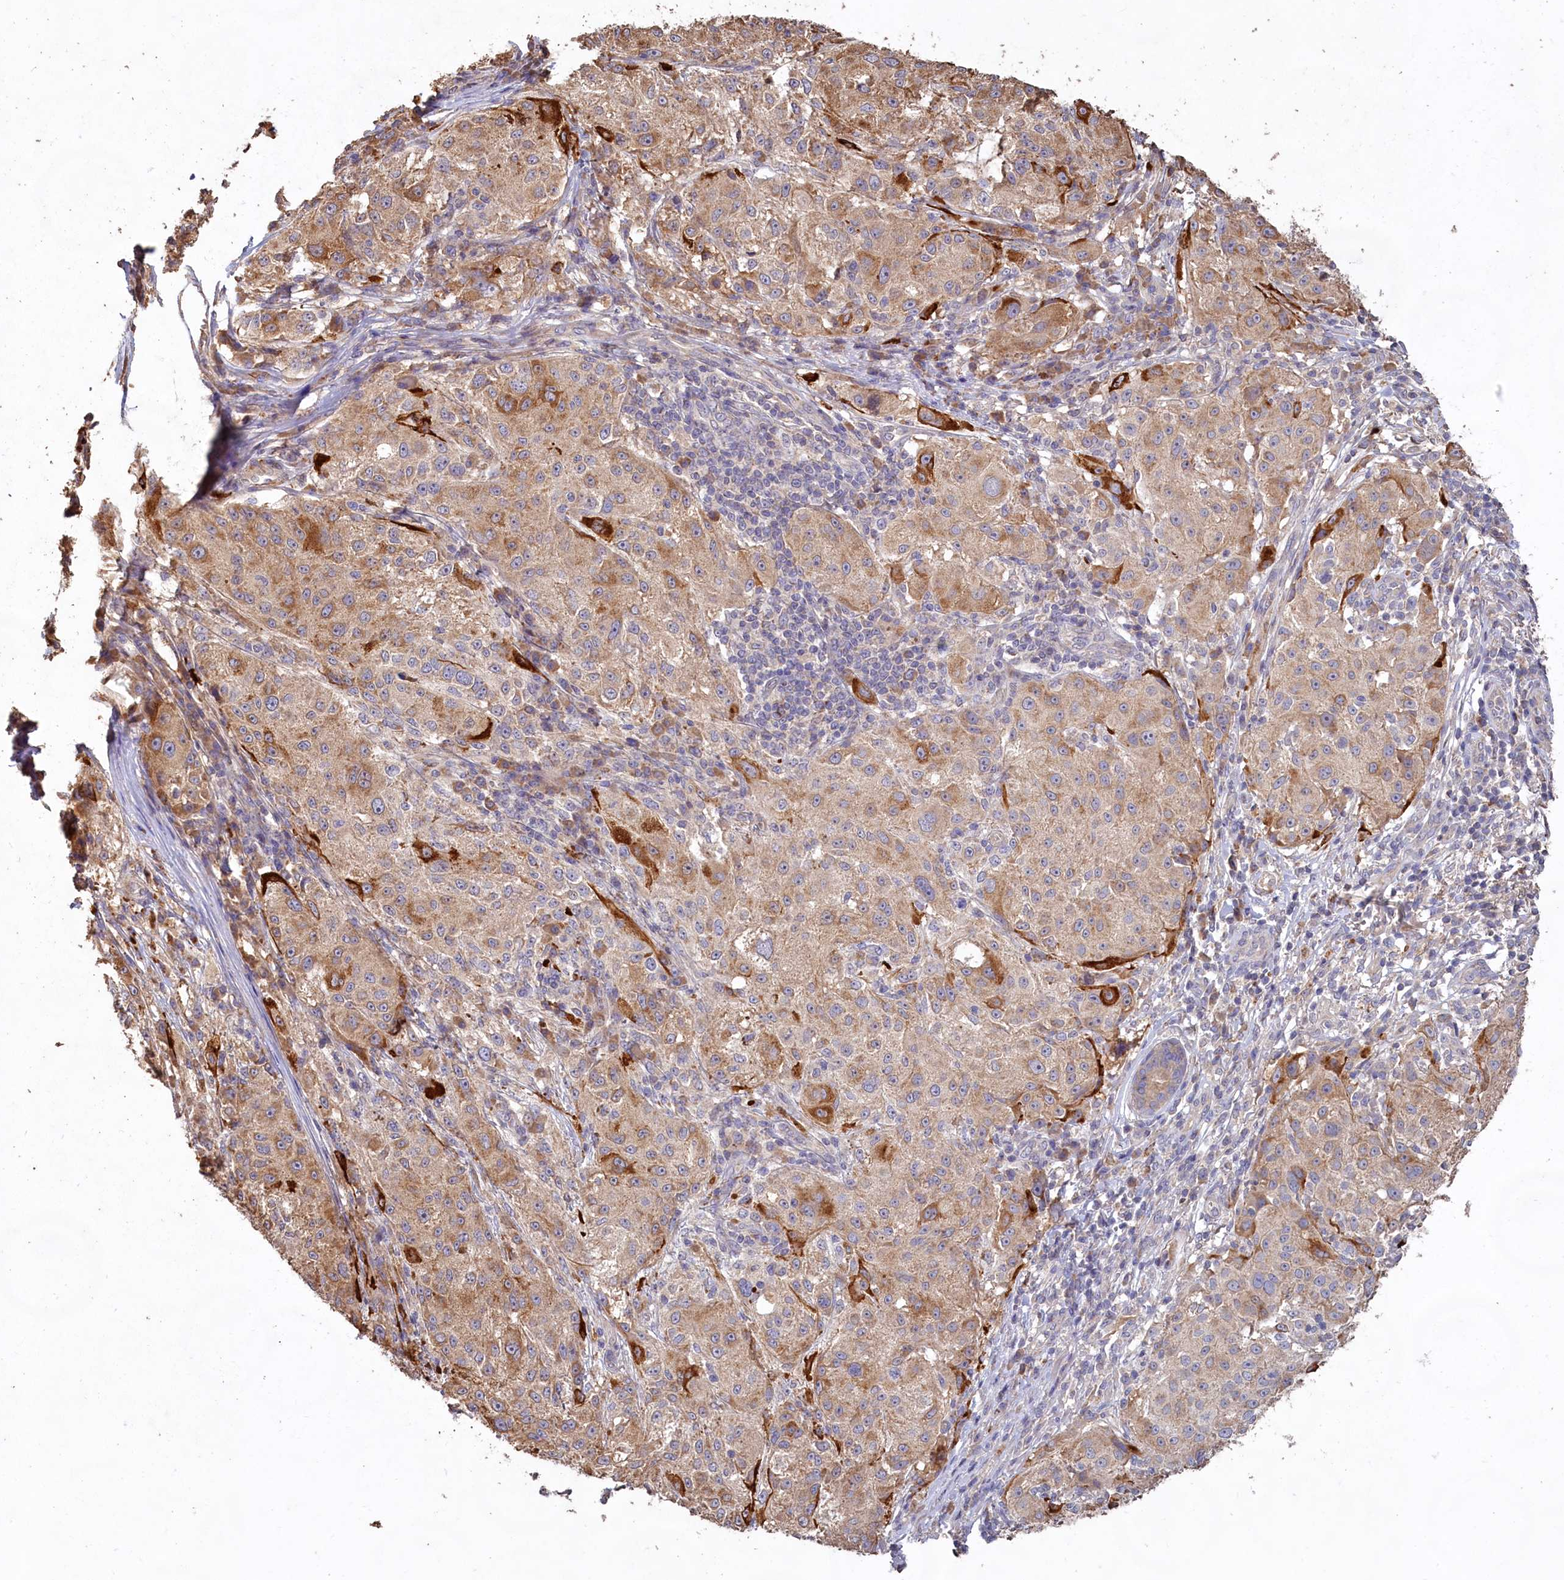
{"staining": {"intensity": "moderate", "quantity": ">75%", "location": "cytoplasmic/membranous"}, "tissue": "melanoma", "cell_type": "Tumor cells", "image_type": "cancer", "snomed": [{"axis": "morphology", "description": "Necrosis, NOS"}, {"axis": "morphology", "description": "Malignant melanoma, NOS"}, {"axis": "topography", "description": "Skin"}], "caption": "Malignant melanoma was stained to show a protein in brown. There is medium levels of moderate cytoplasmic/membranous positivity in about >75% of tumor cells. The staining is performed using DAB (3,3'-diaminobenzidine) brown chromogen to label protein expression. The nuclei are counter-stained blue using hematoxylin.", "gene": "FUNDC1", "patient": {"sex": "female", "age": 87}}